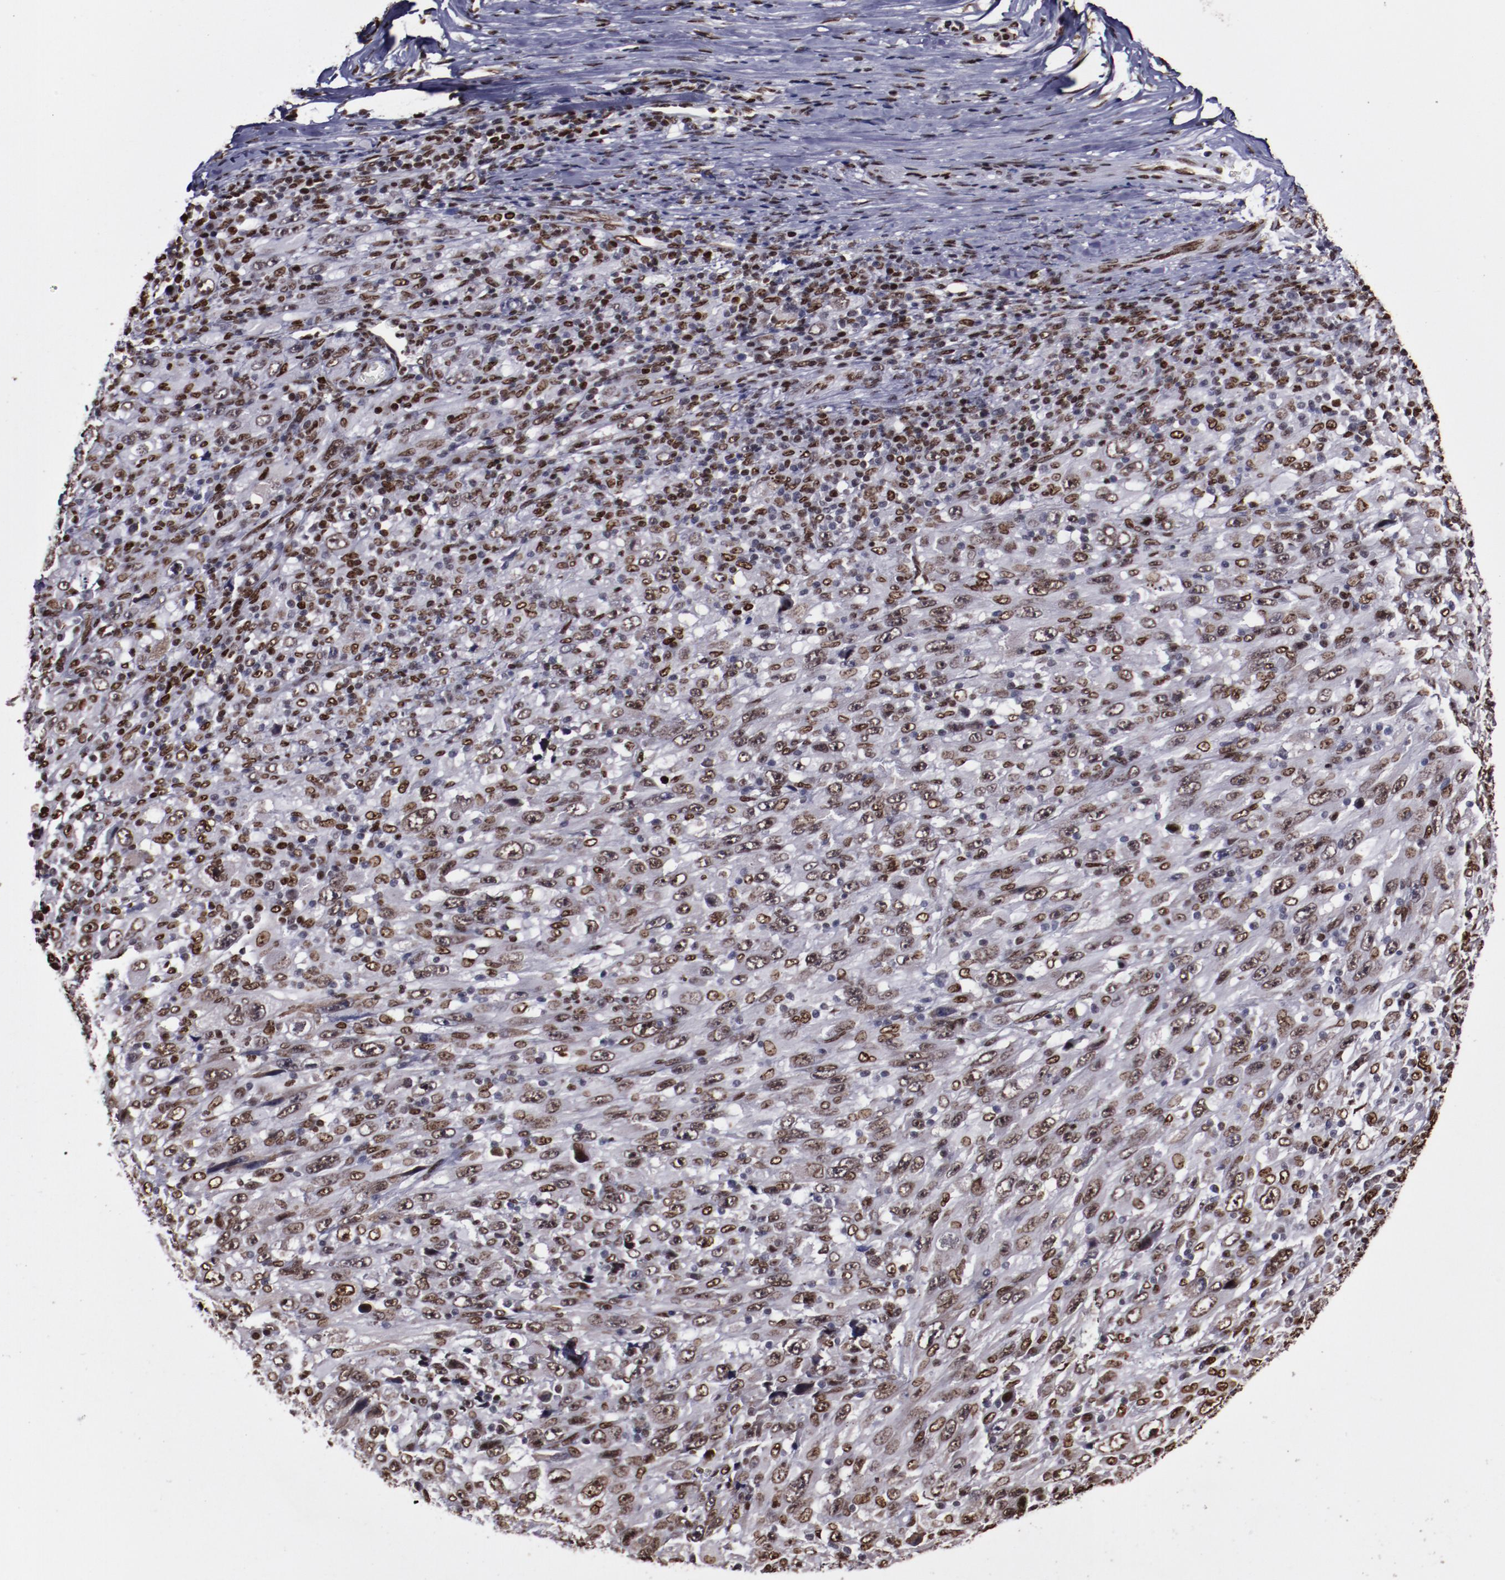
{"staining": {"intensity": "moderate", "quantity": ">75%", "location": "nuclear"}, "tissue": "melanoma", "cell_type": "Tumor cells", "image_type": "cancer", "snomed": [{"axis": "morphology", "description": "Malignant melanoma, Metastatic site"}, {"axis": "topography", "description": "Skin"}], "caption": "A brown stain labels moderate nuclear positivity of a protein in human malignant melanoma (metastatic site) tumor cells.", "gene": "APEX1", "patient": {"sex": "female", "age": 56}}